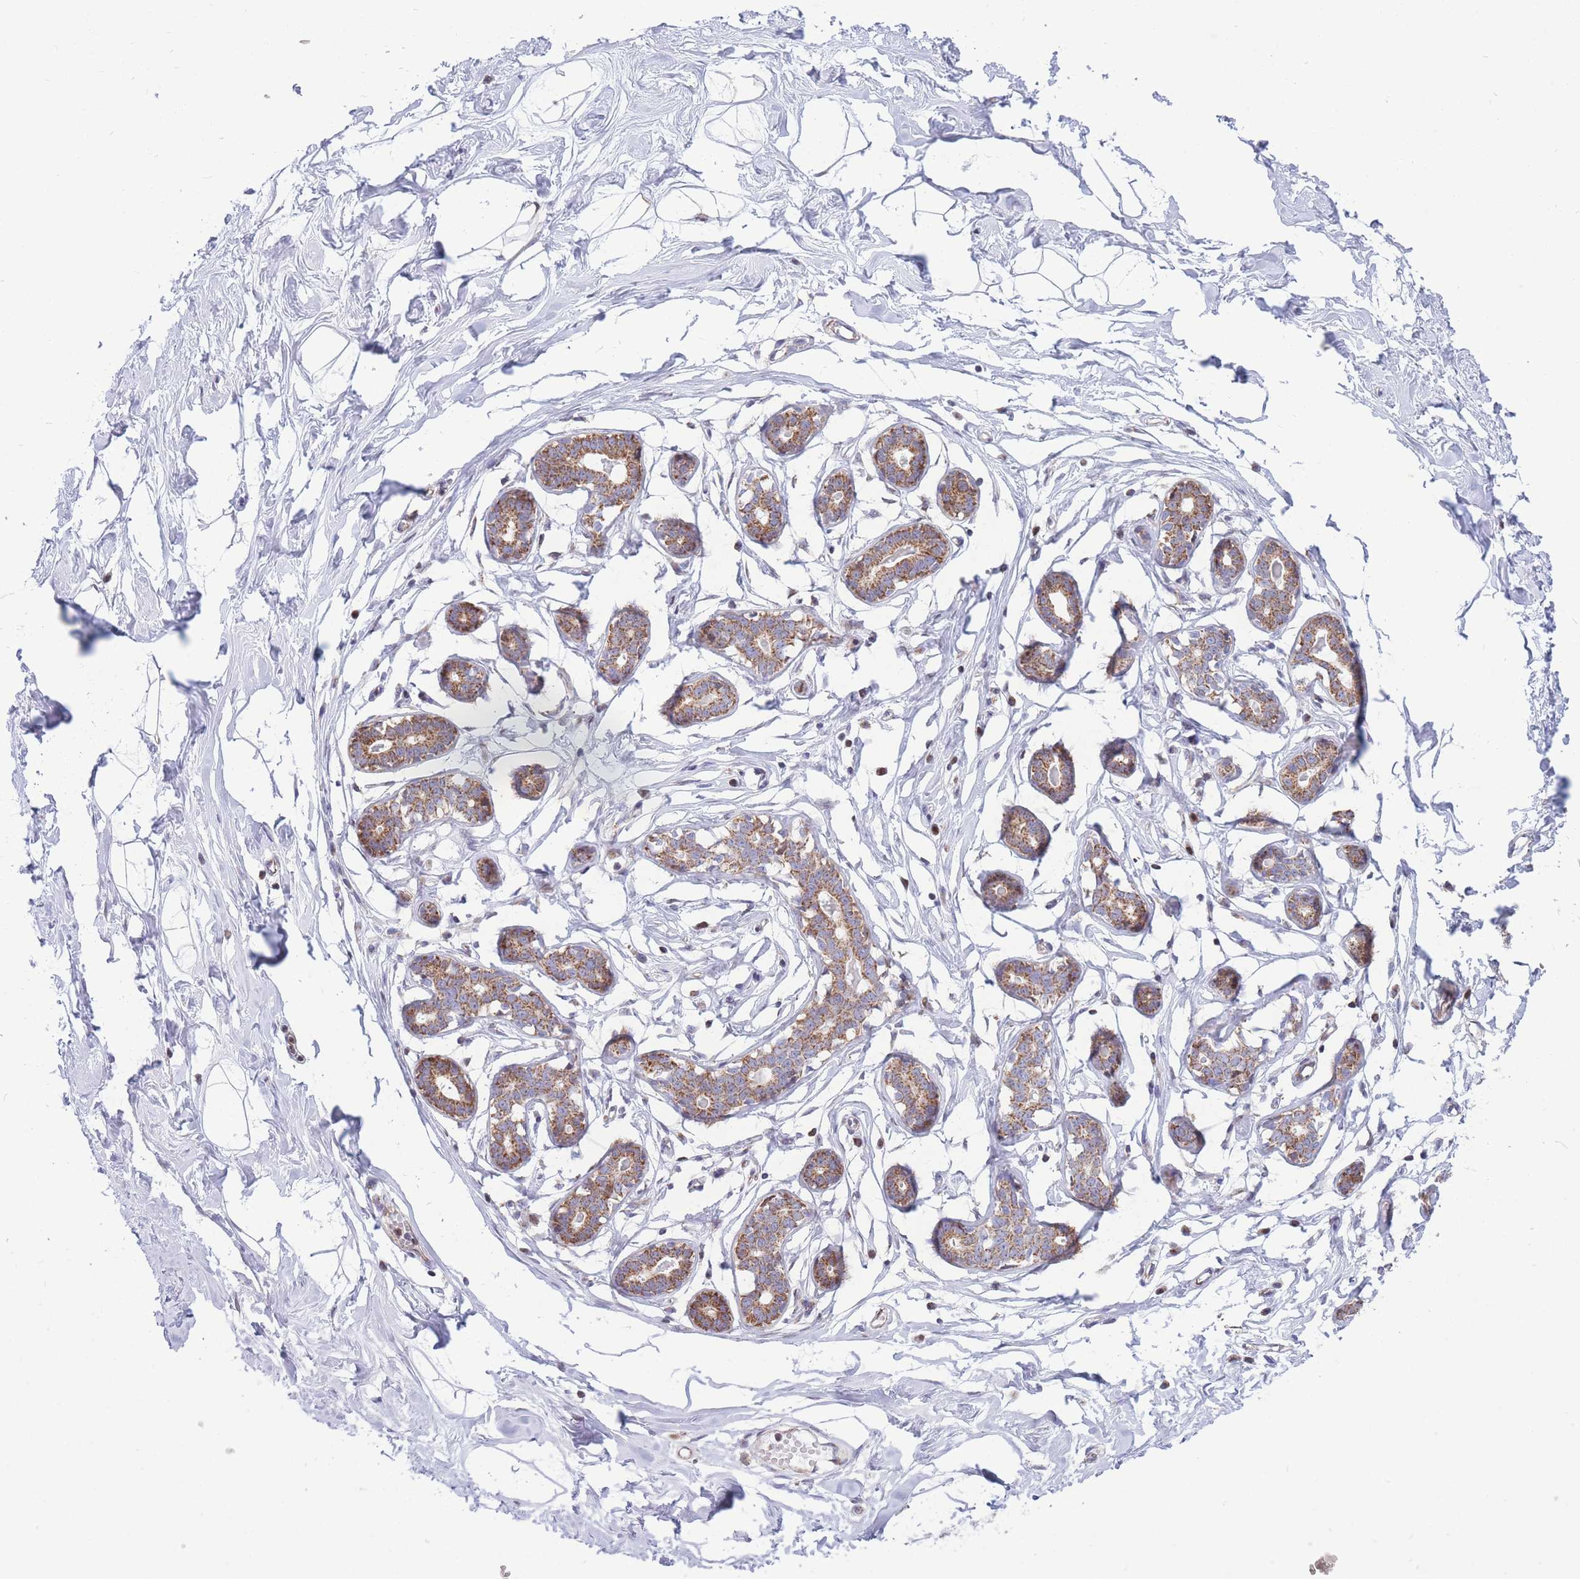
{"staining": {"intensity": "negative", "quantity": "none", "location": "none"}, "tissue": "breast", "cell_type": "Adipocytes", "image_type": "normal", "snomed": [{"axis": "morphology", "description": "Normal tissue, NOS"}, {"axis": "morphology", "description": "Adenoma, NOS"}, {"axis": "topography", "description": "Breast"}], "caption": "Photomicrograph shows no protein staining in adipocytes of unremarkable breast. (Brightfield microscopy of DAB IHC at high magnification).", "gene": "HSPE1", "patient": {"sex": "female", "age": 23}}